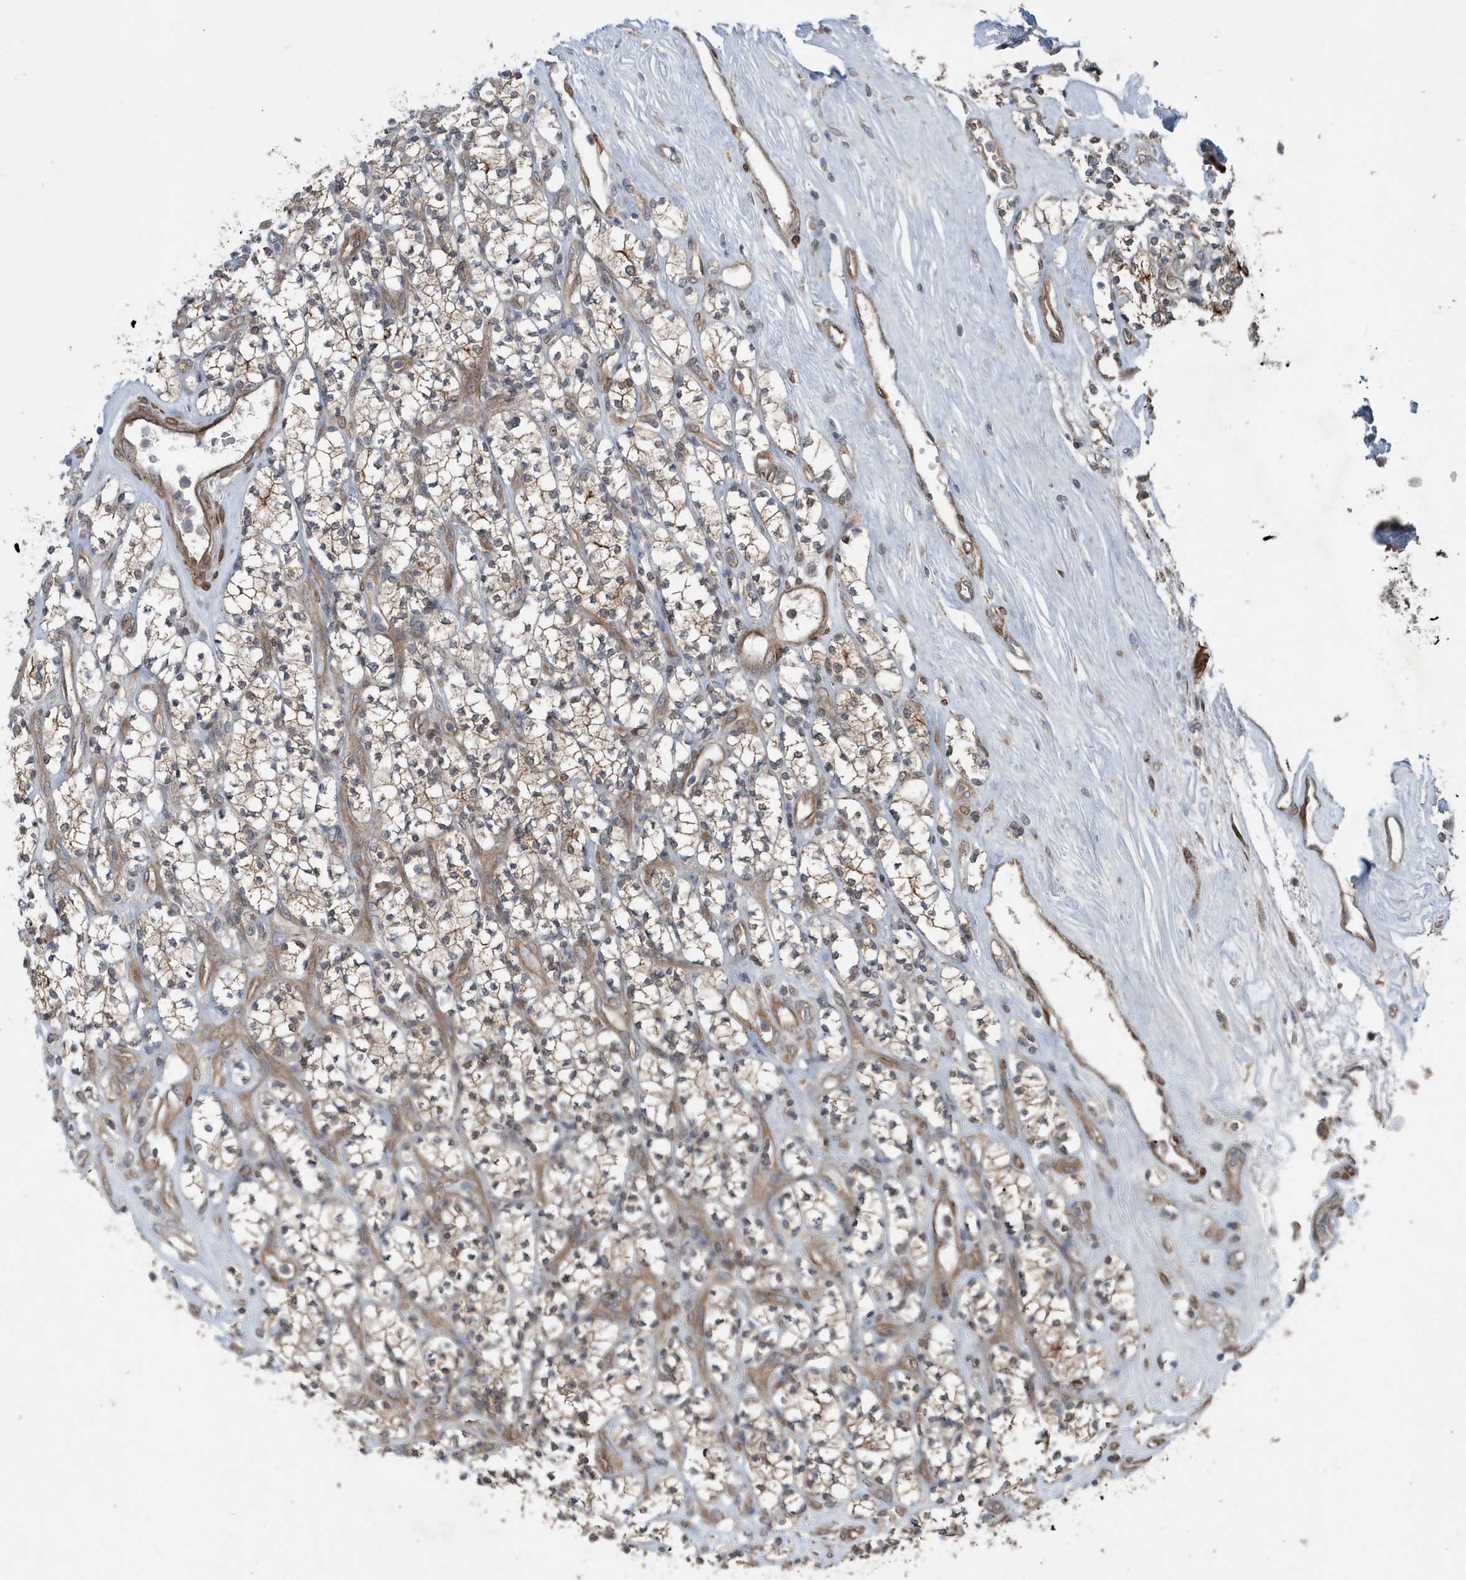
{"staining": {"intensity": "weak", "quantity": "25%-75%", "location": "cytoplasmic/membranous"}, "tissue": "renal cancer", "cell_type": "Tumor cells", "image_type": "cancer", "snomed": [{"axis": "morphology", "description": "Adenocarcinoma, NOS"}, {"axis": "topography", "description": "Kidney"}], "caption": "Immunohistochemical staining of adenocarcinoma (renal) shows low levels of weak cytoplasmic/membranous staining in approximately 25%-75% of tumor cells.", "gene": "MCC", "patient": {"sex": "male", "age": 77}}